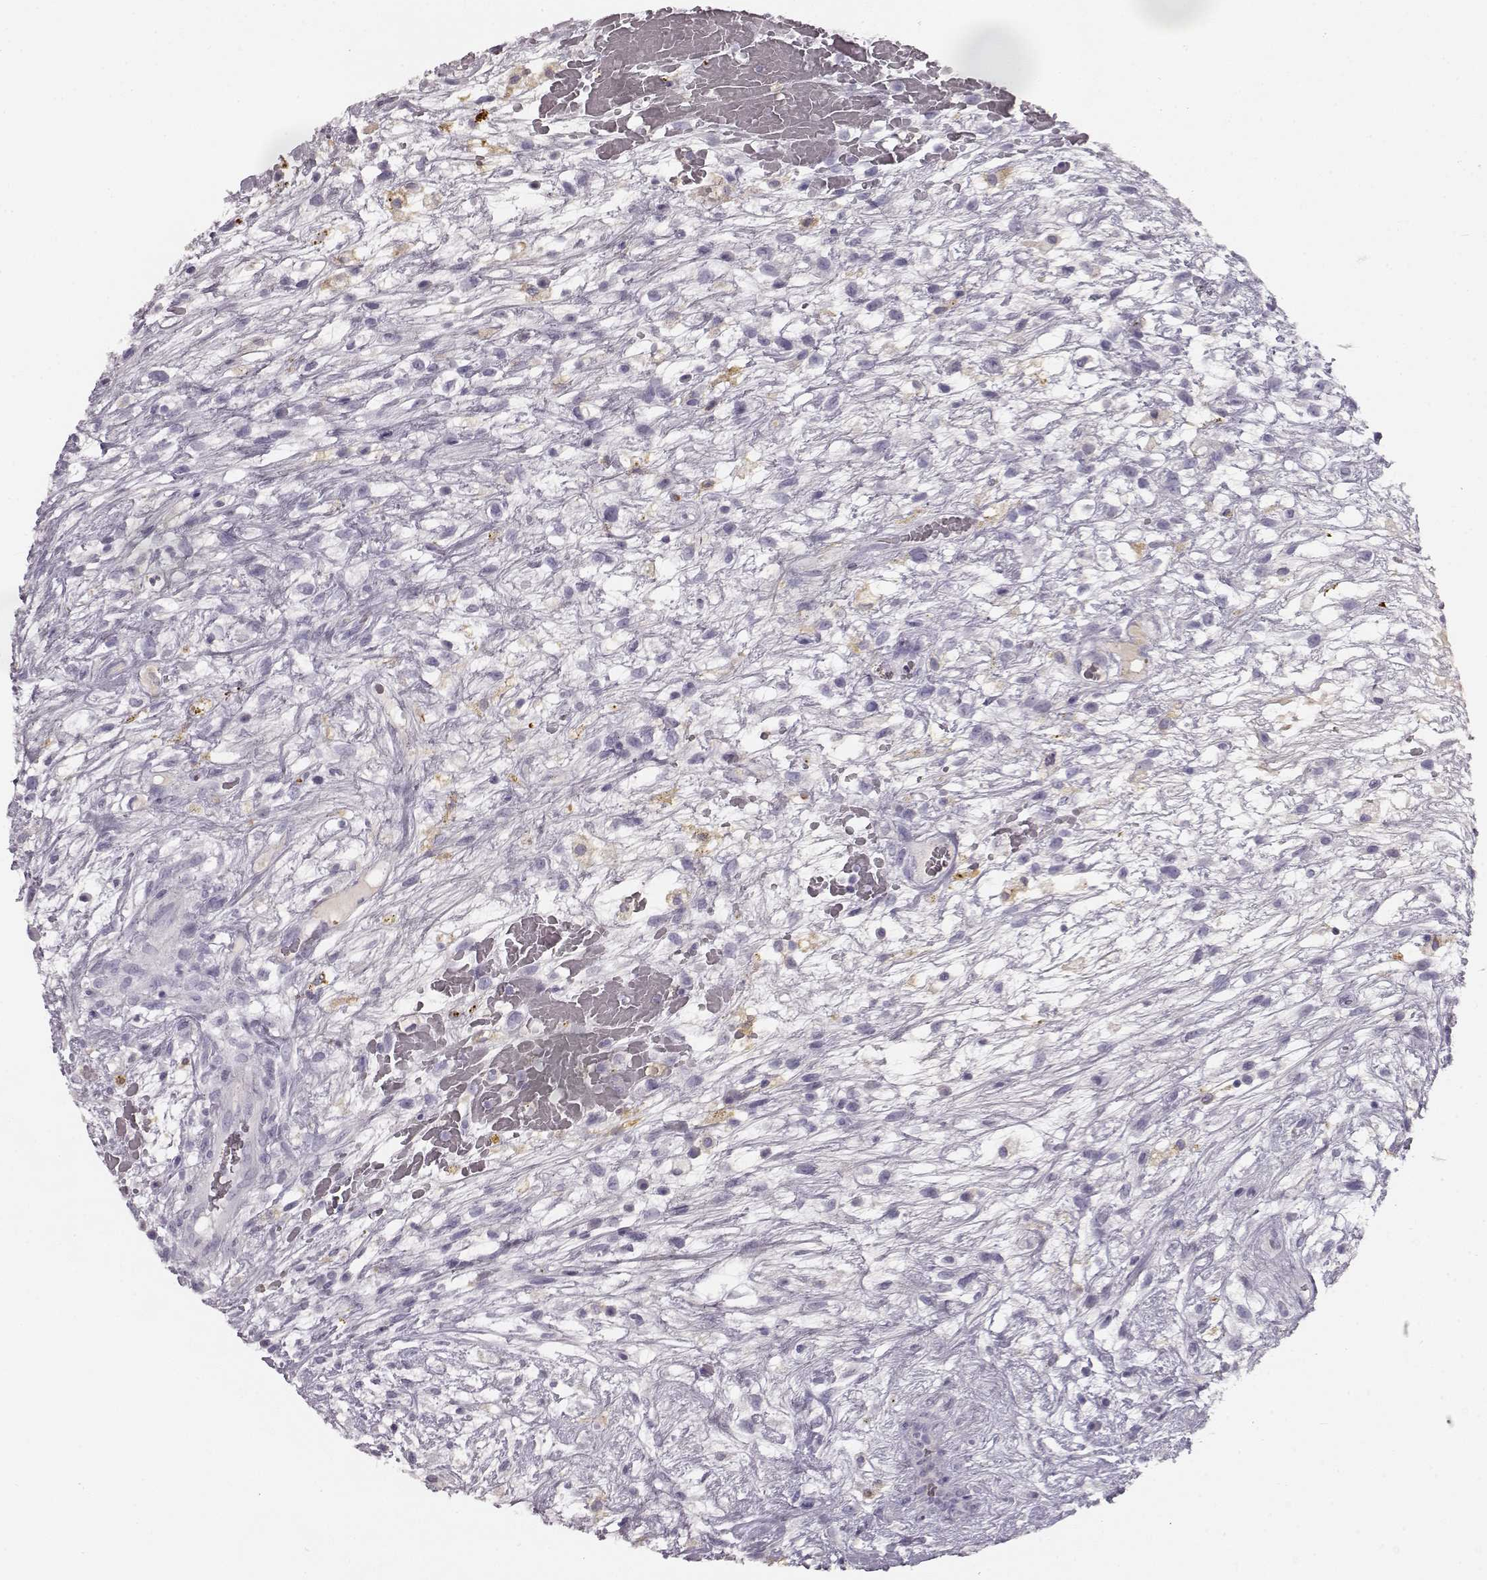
{"staining": {"intensity": "negative", "quantity": "none", "location": "none"}, "tissue": "testis cancer", "cell_type": "Tumor cells", "image_type": "cancer", "snomed": [{"axis": "morphology", "description": "Normal tissue, NOS"}, {"axis": "morphology", "description": "Carcinoma, Embryonal, NOS"}, {"axis": "topography", "description": "Testis"}], "caption": "Immunohistochemistry histopathology image of human testis cancer stained for a protein (brown), which displays no positivity in tumor cells.", "gene": "KIAA0319", "patient": {"sex": "male", "age": 32}}